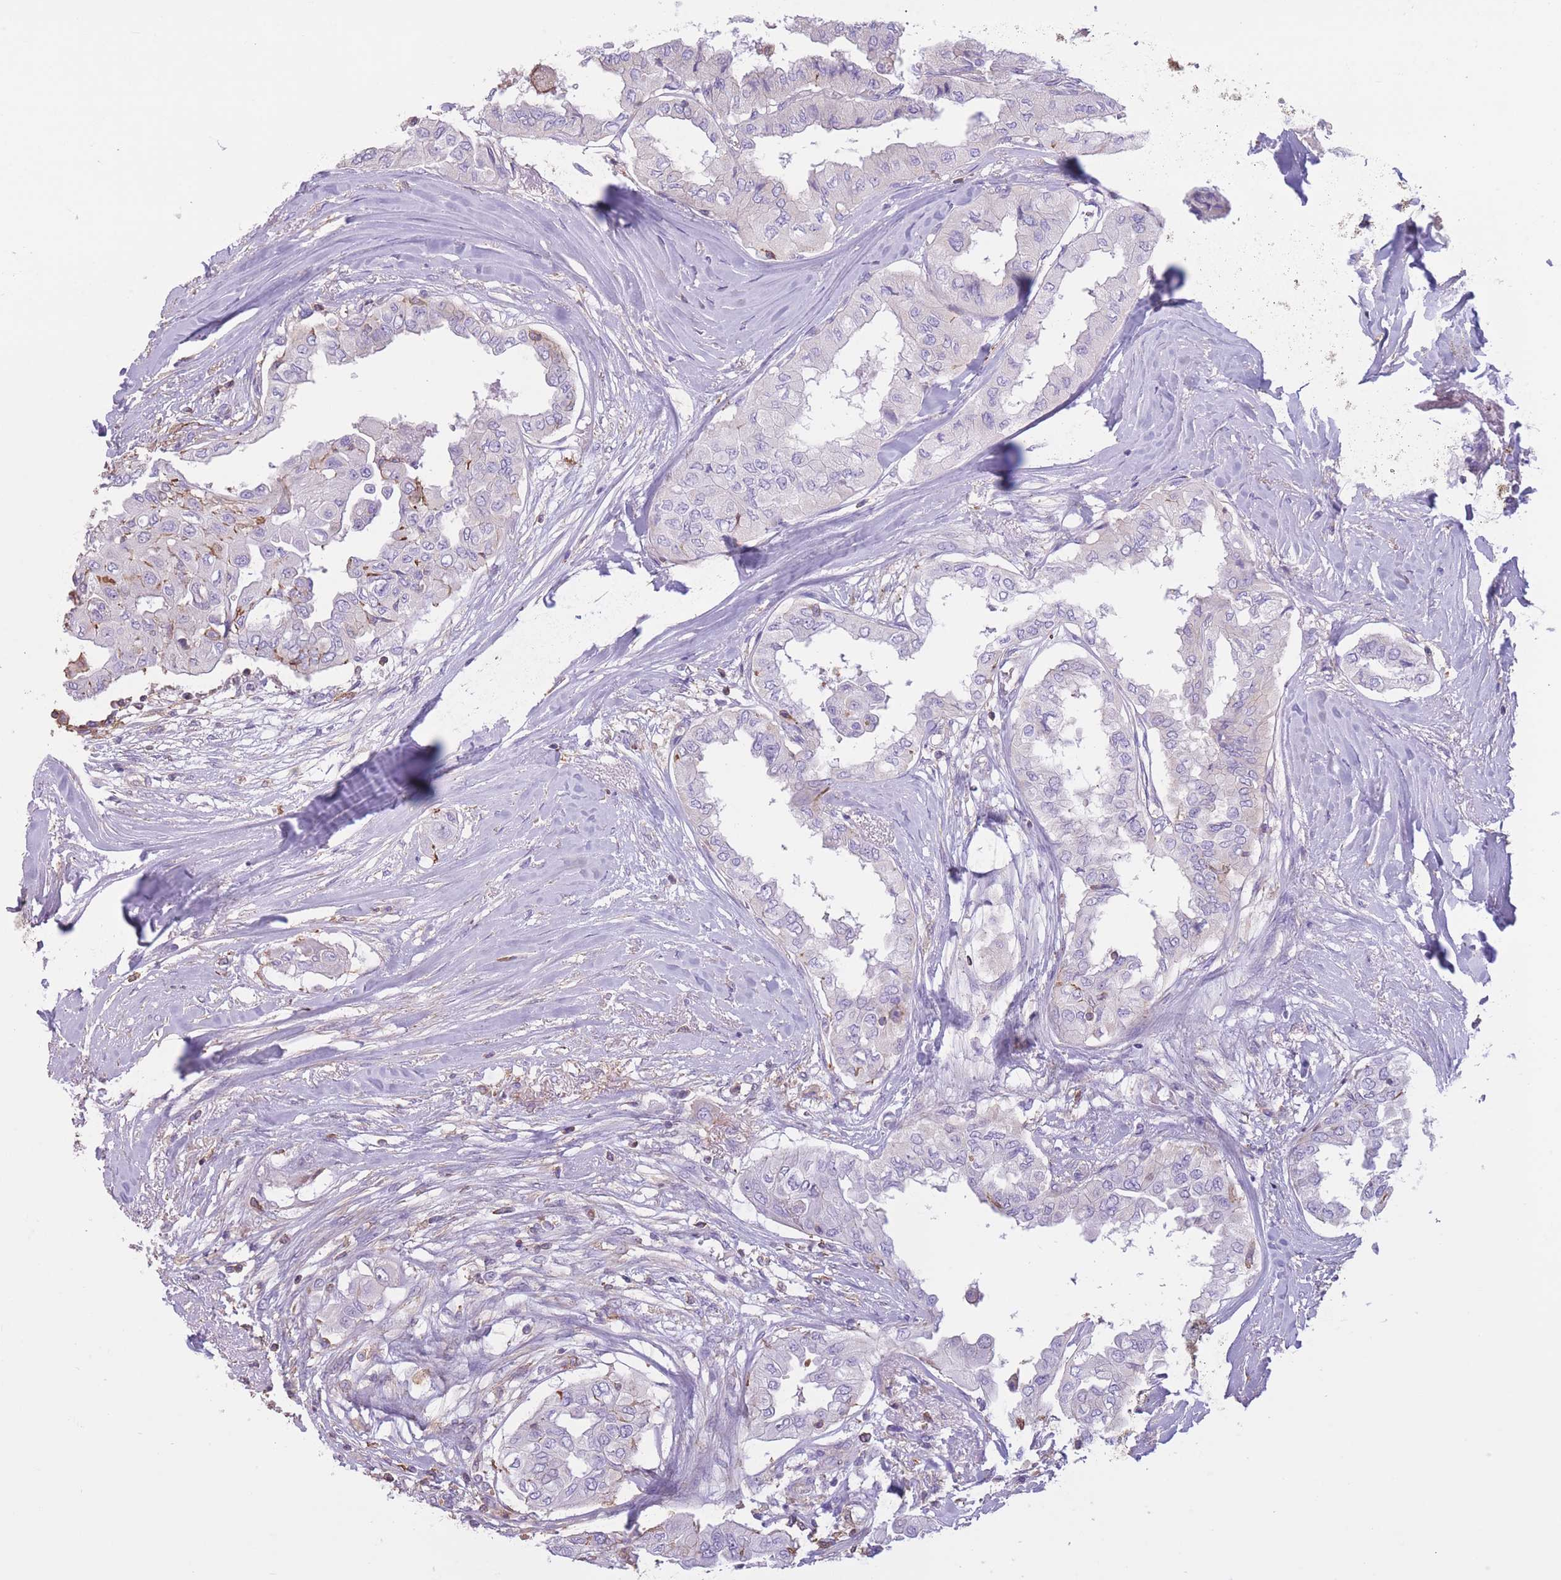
{"staining": {"intensity": "negative", "quantity": "none", "location": "none"}, "tissue": "thyroid cancer", "cell_type": "Tumor cells", "image_type": "cancer", "snomed": [{"axis": "morphology", "description": "Papillary adenocarcinoma, NOS"}, {"axis": "topography", "description": "Thyroid gland"}], "caption": "Immunohistochemistry (IHC) histopathology image of neoplastic tissue: human papillary adenocarcinoma (thyroid) stained with DAB (3,3'-diaminobenzidine) displays no significant protein expression in tumor cells.", "gene": "PDHA1", "patient": {"sex": "female", "age": 59}}